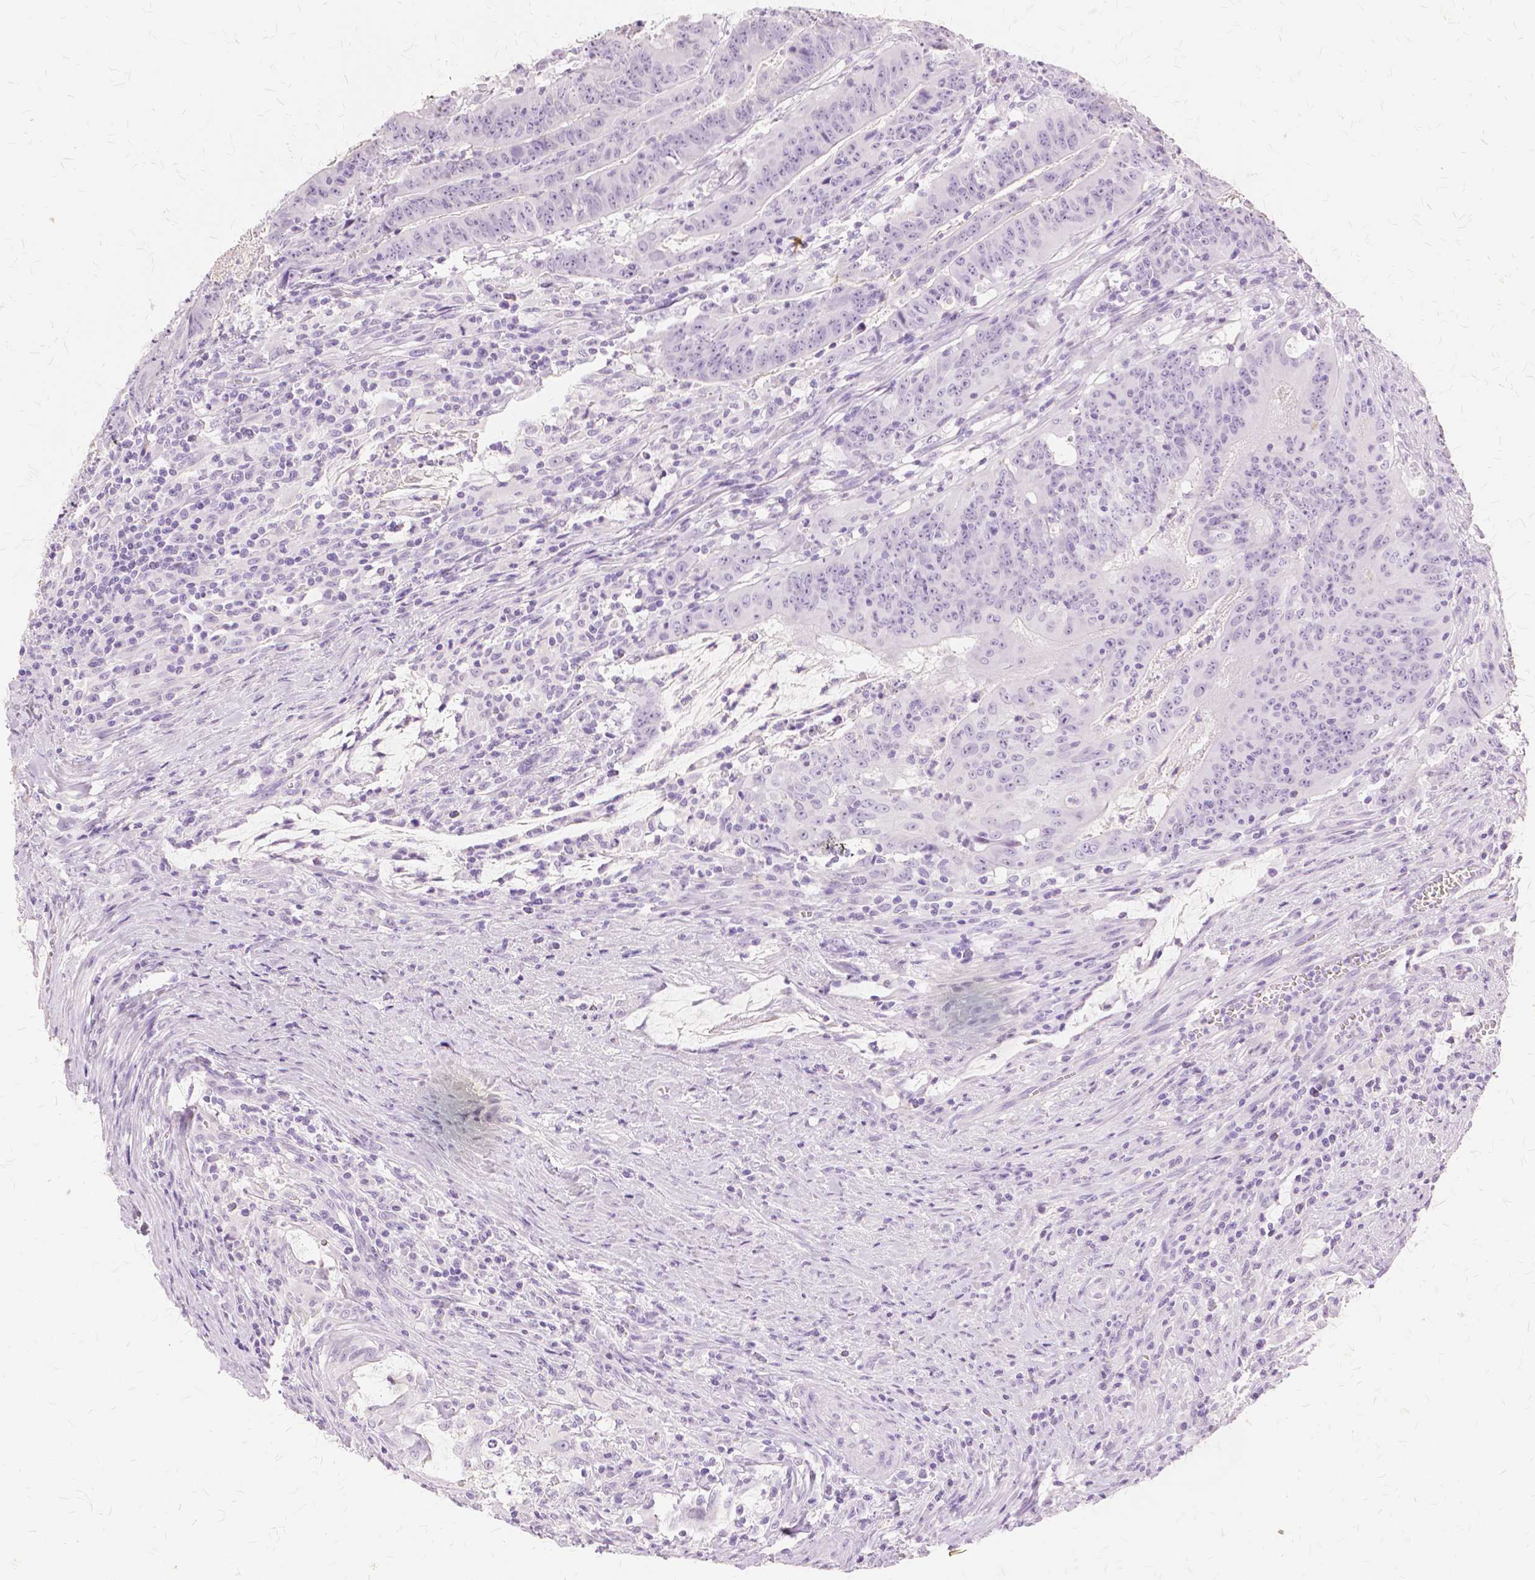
{"staining": {"intensity": "negative", "quantity": "none", "location": "none"}, "tissue": "colorectal cancer", "cell_type": "Tumor cells", "image_type": "cancer", "snomed": [{"axis": "morphology", "description": "Adenocarcinoma, NOS"}, {"axis": "topography", "description": "Colon"}], "caption": "Tumor cells are negative for protein expression in human colorectal cancer.", "gene": "TGM1", "patient": {"sex": "male", "age": 33}}